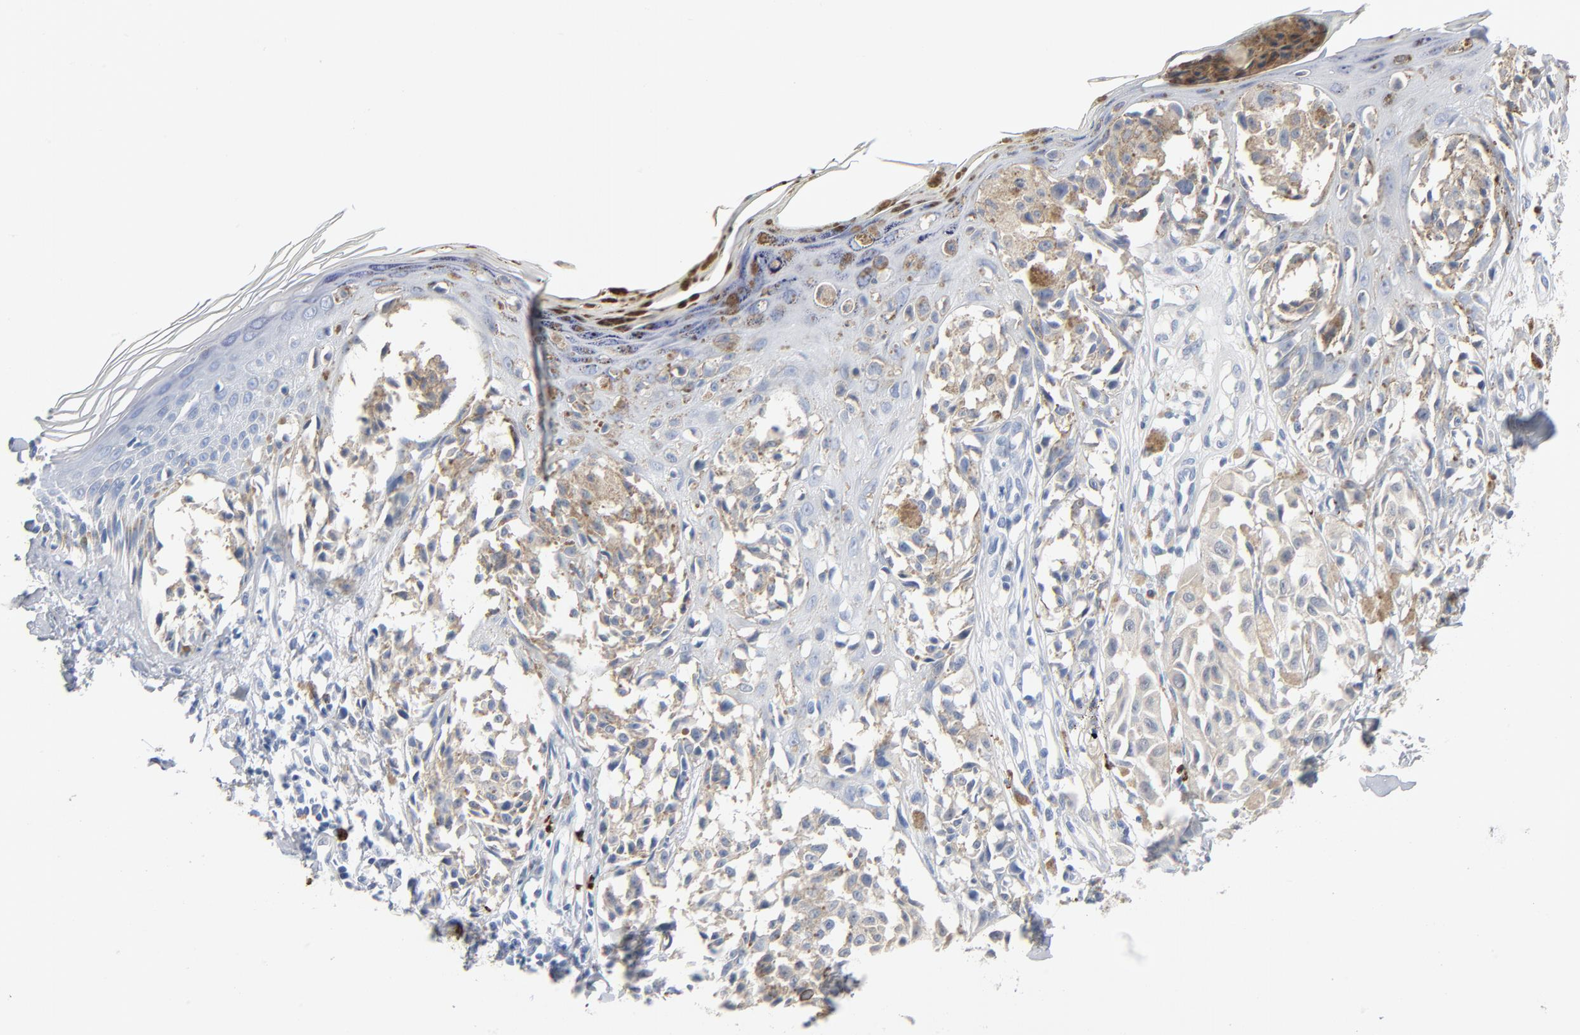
{"staining": {"intensity": "negative", "quantity": "none", "location": "none"}, "tissue": "melanoma", "cell_type": "Tumor cells", "image_type": "cancer", "snomed": [{"axis": "morphology", "description": "Malignant melanoma, NOS"}, {"axis": "topography", "description": "Skin"}], "caption": "An IHC photomicrograph of melanoma is shown. There is no staining in tumor cells of melanoma. (DAB (3,3'-diaminobenzidine) immunohistochemistry (IHC), high magnification).", "gene": "GZMB", "patient": {"sex": "female", "age": 38}}